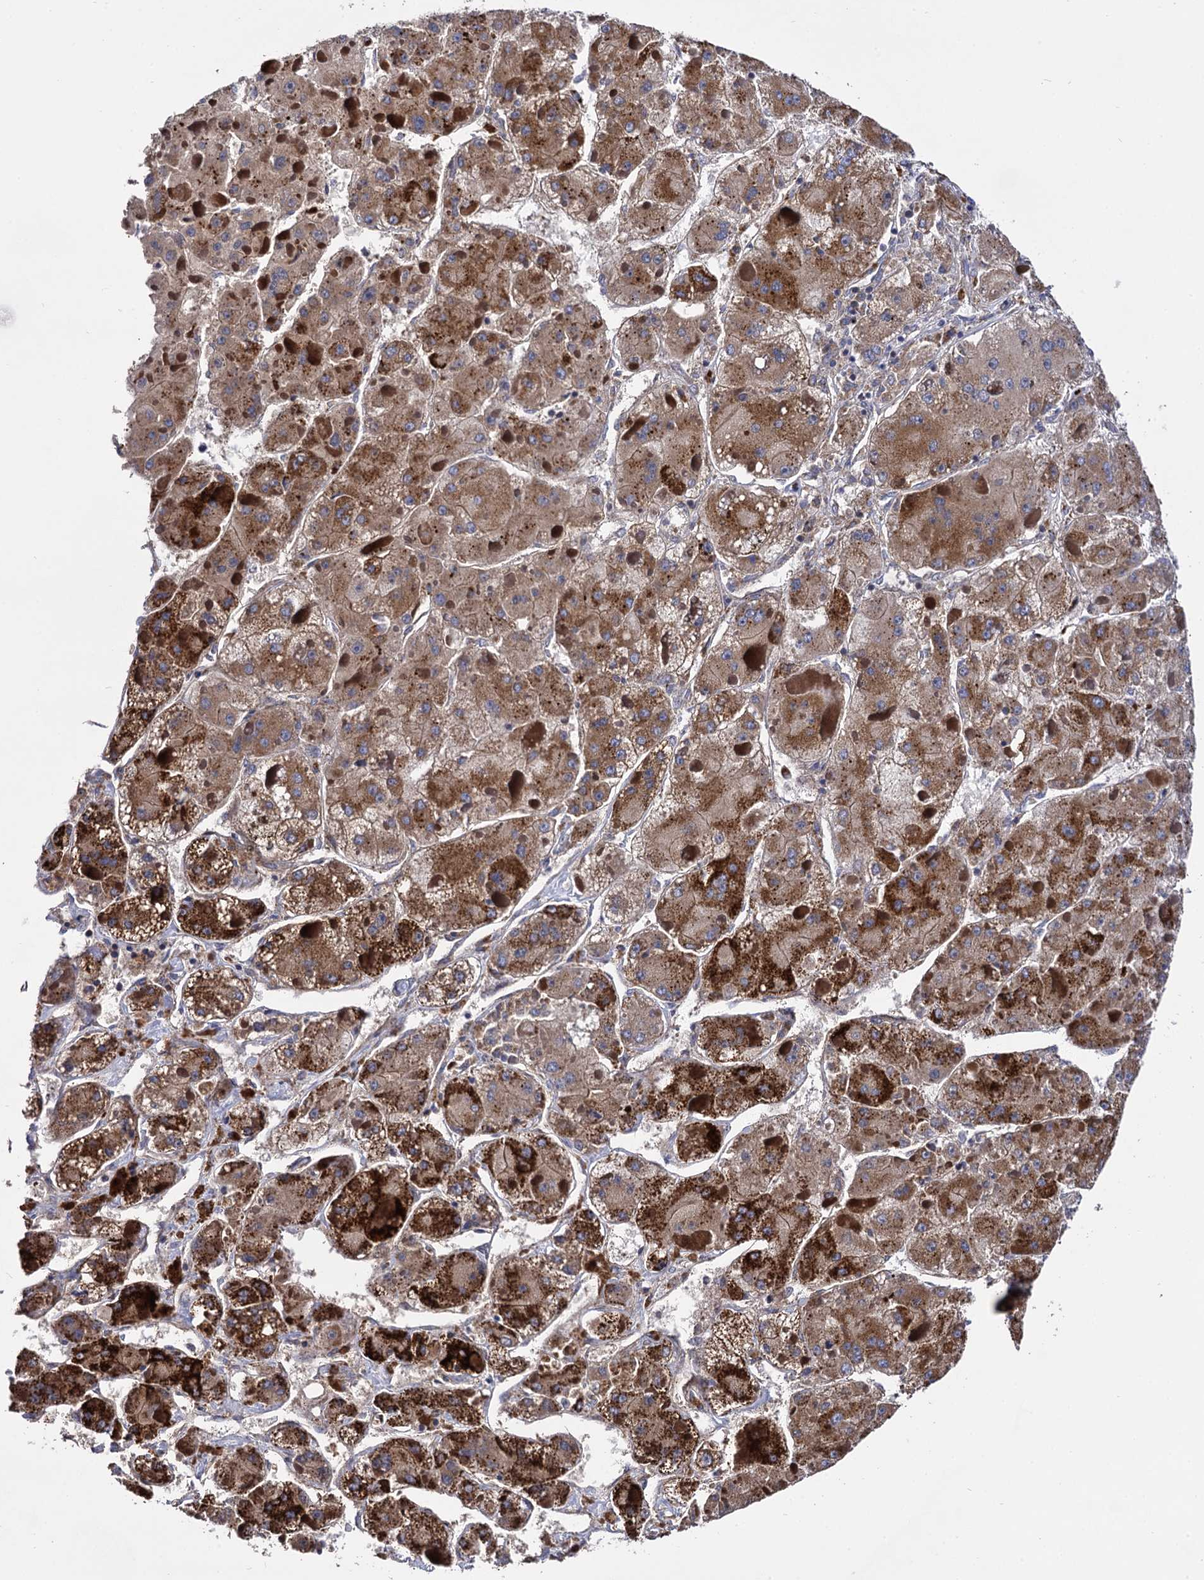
{"staining": {"intensity": "strong", "quantity": ">75%", "location": "cytoplasmic/membranous"}, "tissue": "liver cancer", "cell_type": "Tumor cells", "image_type": "cancer", "snomed": [{"axis": "morphology", "description": "Carcinoma, Hepatocellular, NOS"}, {"axis": "topography", "description": "Liver"}], "caption": "Immunohistochemical staining of human hepatocellular carcinoma (liver) exhibits high levels of strong cytoplasmic/membranous expression in about >75% of tumor cells.", "gene": "IQCH", "patient": {"sex": "female", "age": 73}}